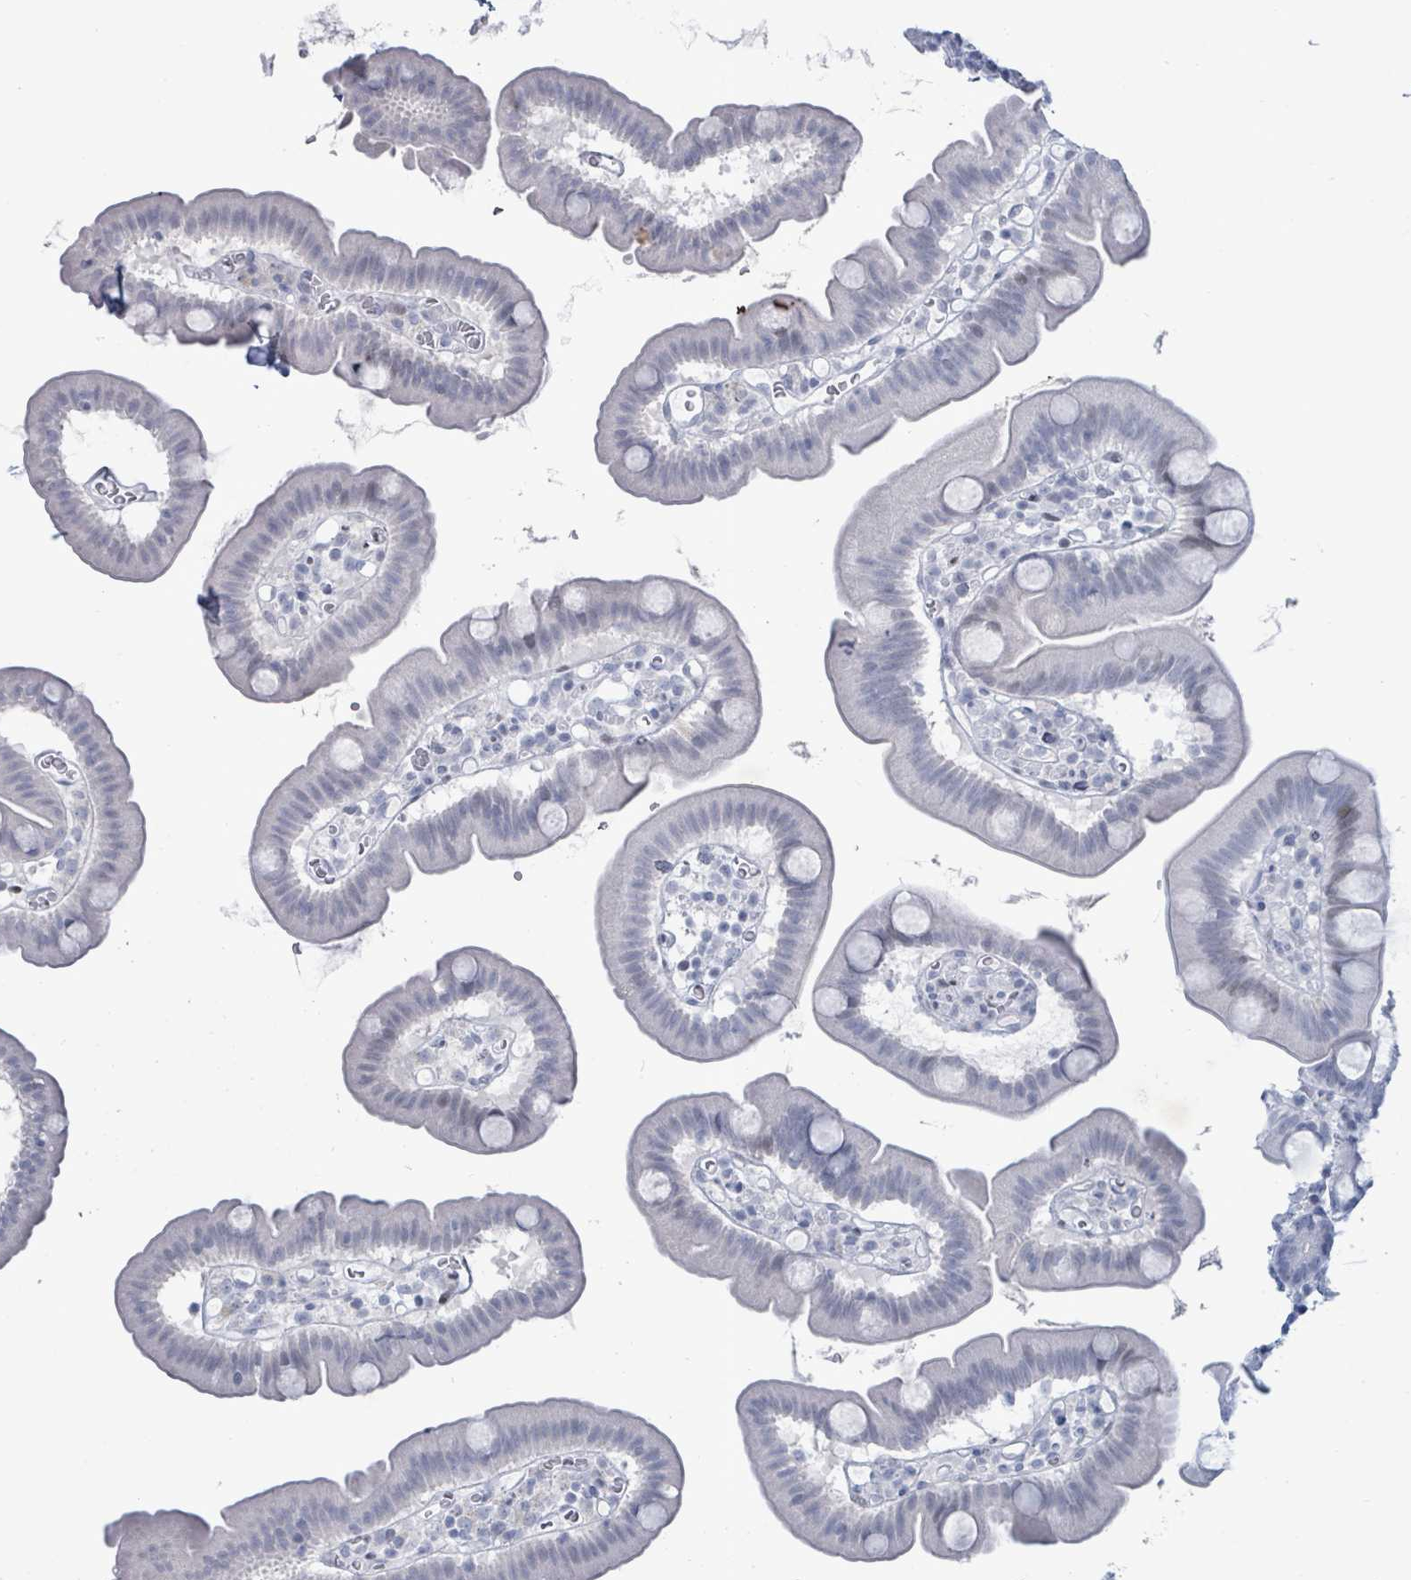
{"staining": {"intensity": "moderate", "quantity": "<25%", "location": "cytoplasmic/membranous,nuclear"}, "tissue": "small intestine", "cell_type": "Glandular cells", "image_type": "normal", "snomed": [{"axis": "morphology", "description": "Normal tissue, NOS"}, {"axis": "topography", "description": "Small intestine"}], "caption": "The photomicrograph exhibits staining of normal small intestine, revealing moderate cytoplasmic/membranous,nuclear protein positivity (brown color) within glandular cells. (Stains: DAB in brown, nuclei in blue, Microscopy: brightfield microscopy at high magnification).", "gene": "MALL", "patient": {"sex": "female", "age": 68}}